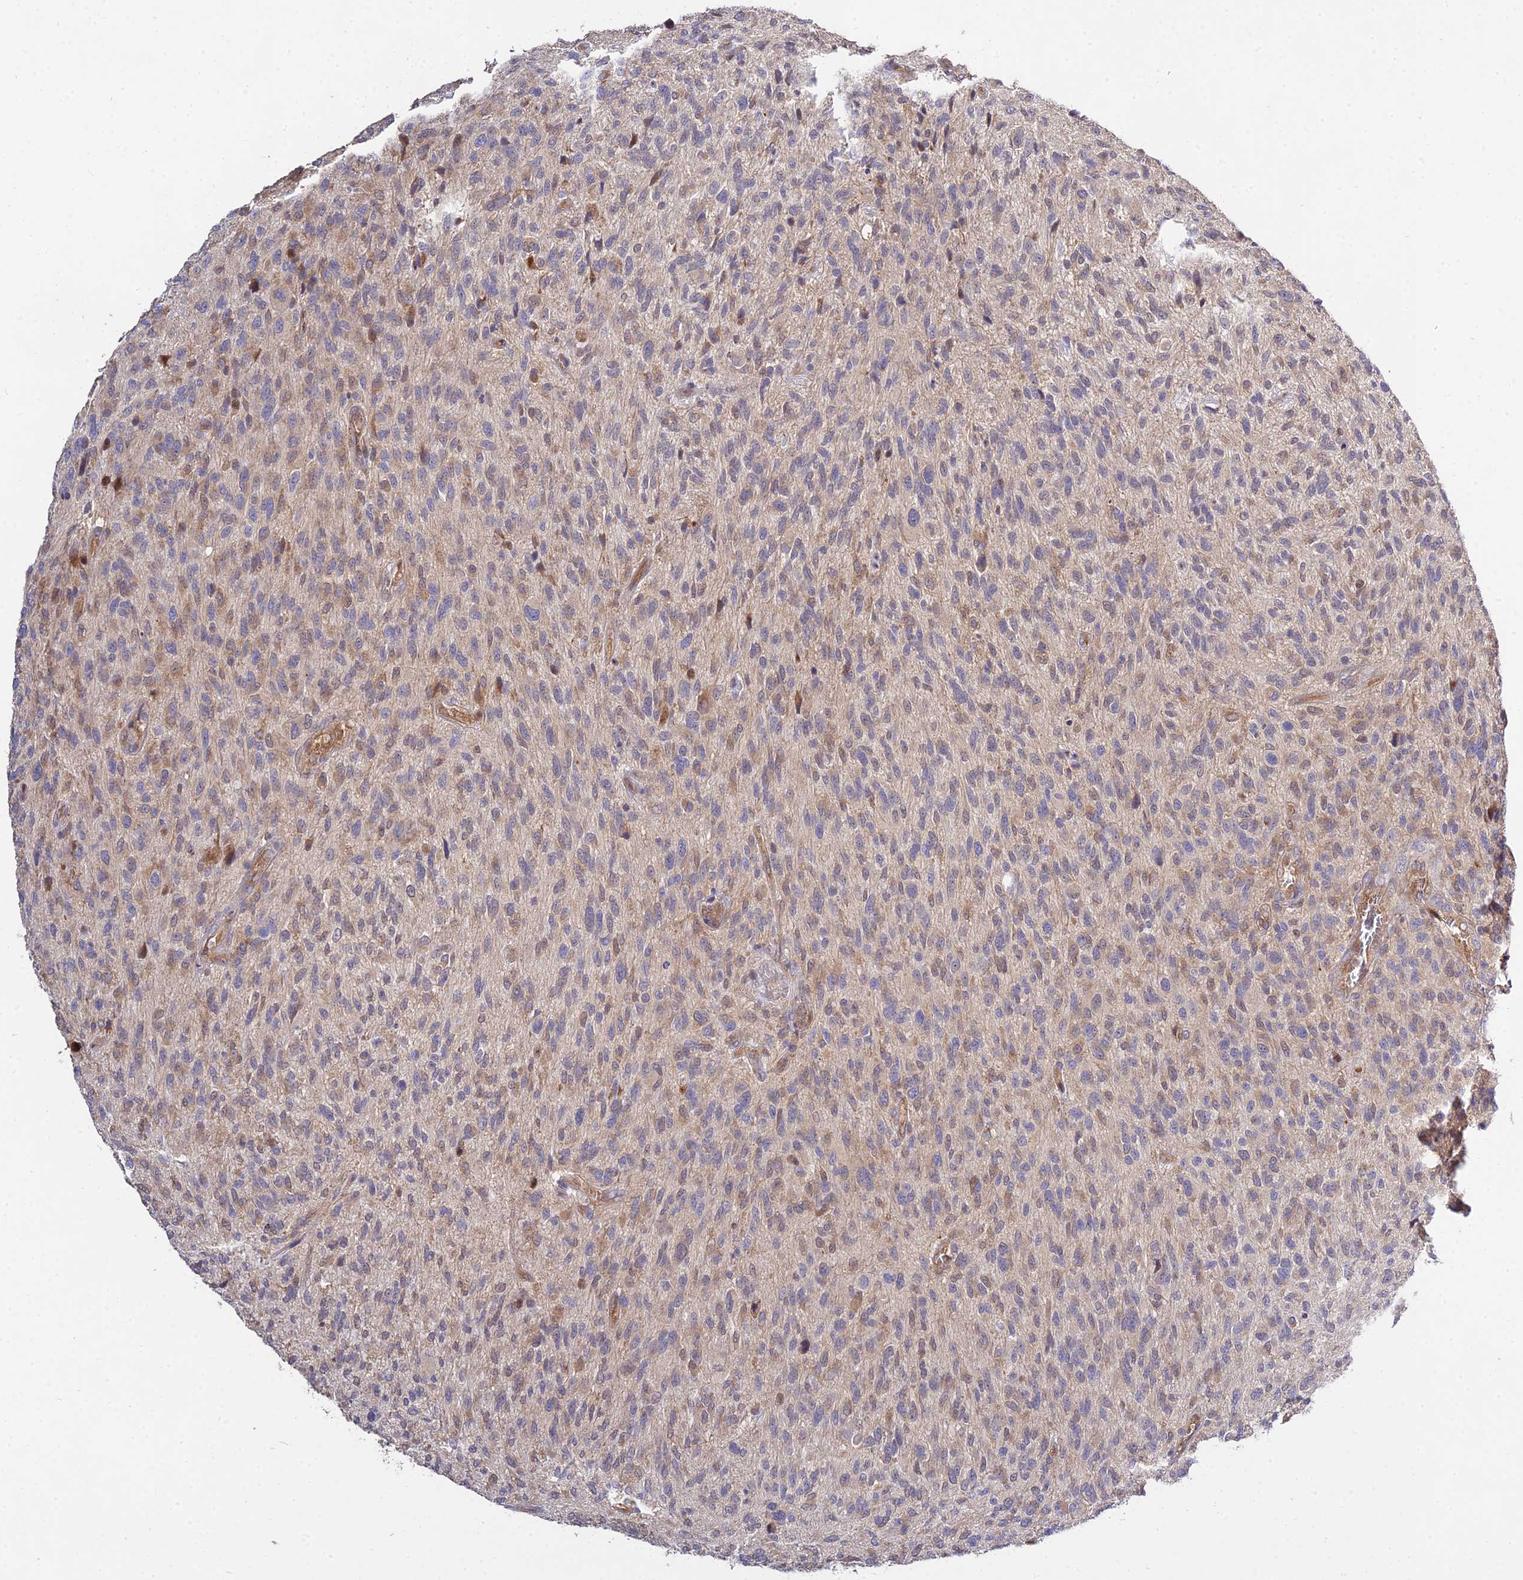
{"staining": {"intensity": "weak", "quantity": "<25%", "location": "cytoplasmic/membranous"}, "tissue": "glioma", "cell_type": "Tumor cells", "image_type": "cancer", "snomed": [{"axis": "morphology", "description": "Glioma, malignant, High grade"}, {"axis": "topography", "description": "Brain"}], "caption": "Immunohistochemistry (IHC) image of neoplastic tissue: glioma stained with DAB (3,3'-diaminobenzidine) displays no significant protein expression in tumor cells. (Immunohistochemistry, brightfield microscopy, high magnification).", "gene": "GRTP1", "patient": {"sex": "male", "age": 47}}